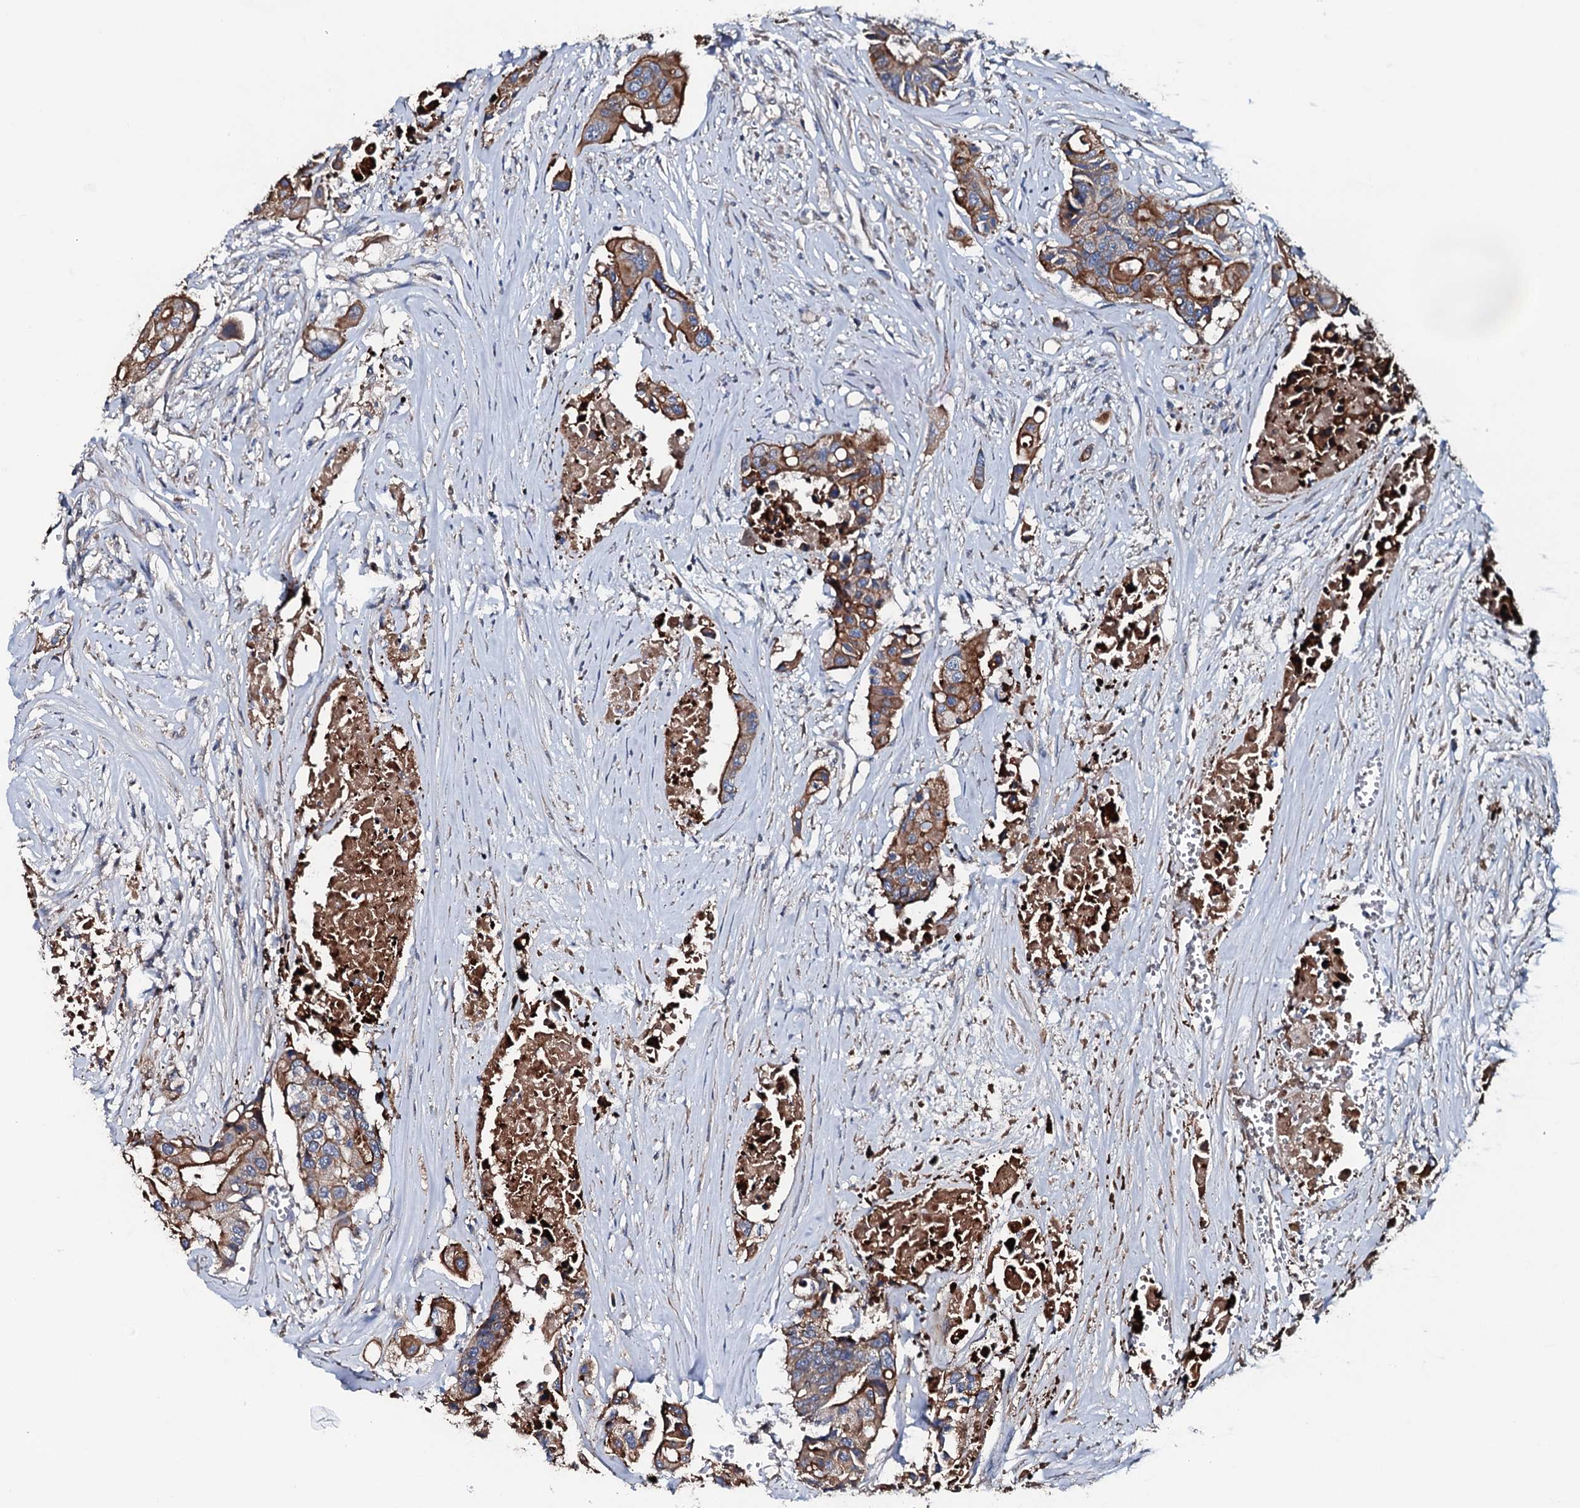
{"staining": {"intensity": "strong", "quantity": ">75%", "location": "cytoplasmic/membranous"}, "tissue": "colorectal cancer", "cell_type": "Tumor cells", "image_type": "cancer", "snomed": [{"axis": "morphology", "description": "Adenocarcinoma, NOS"}, {"axis": "topography", "description": "Colon"}], "caption": "Immunohistochemical staining of colorectal cancer (adenocarcinoma) shows high levels of strong cytoplasmic/membranous protein expression in approximately >75% of tumor cells.", "gene": "NEK1", "patient": {"sex": "male", "age": 77}}